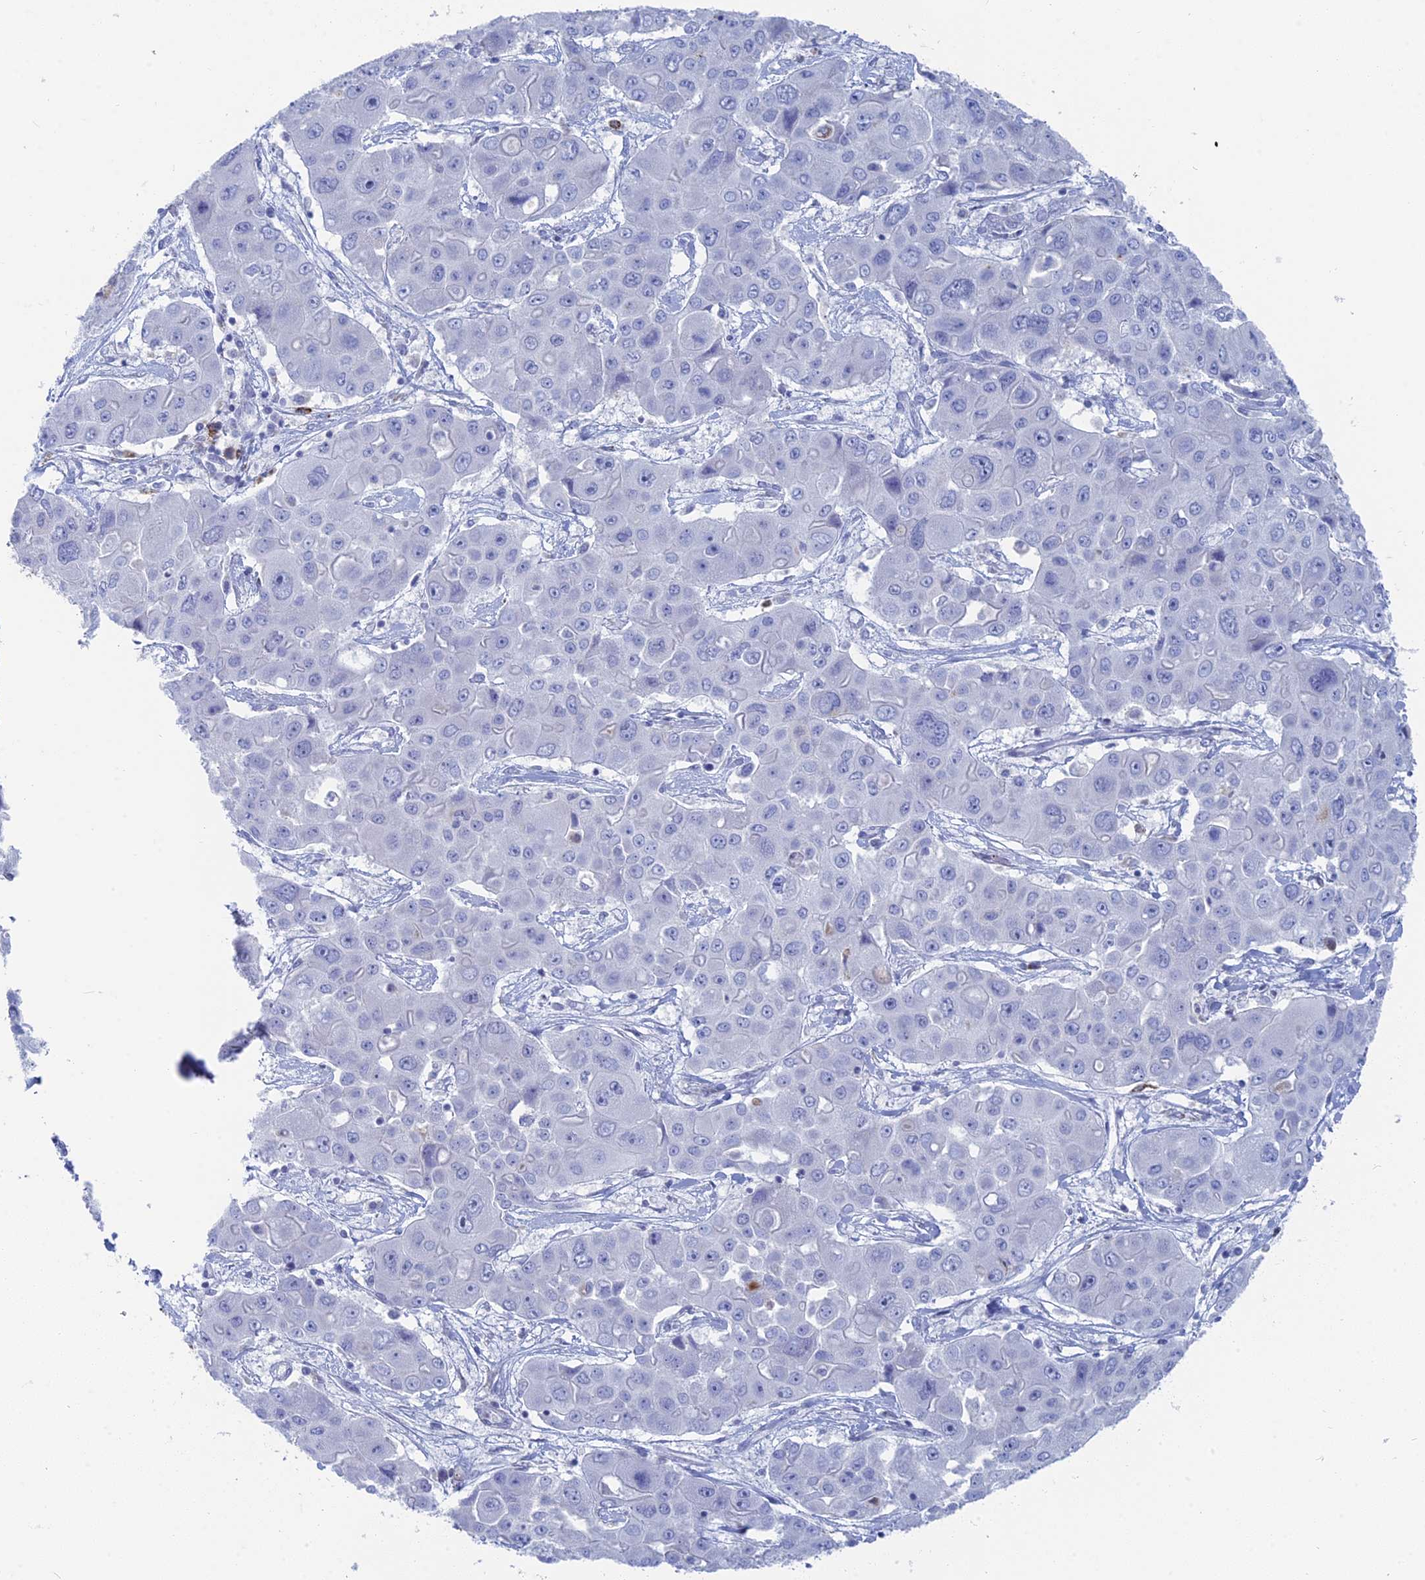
{"staining": {"intensity": "negative", "quantity": "none", "location": "none"}, "tissue": "liver cancer", "cell_type": "Tumor cells", "image_type": "cancer", "snomed": [{"axis": "morphology", "description": "Cholangiocarcinoma"}, {"axis": "topography", "description": "Liver"}], "caption": "Liver cancer (cholangiocarcinoma) stained for a protein using immunohistochemistry displays no positivity tumor cells.", "gene": "ALMS1", "patient": {"sex": "male", "age": 67}}